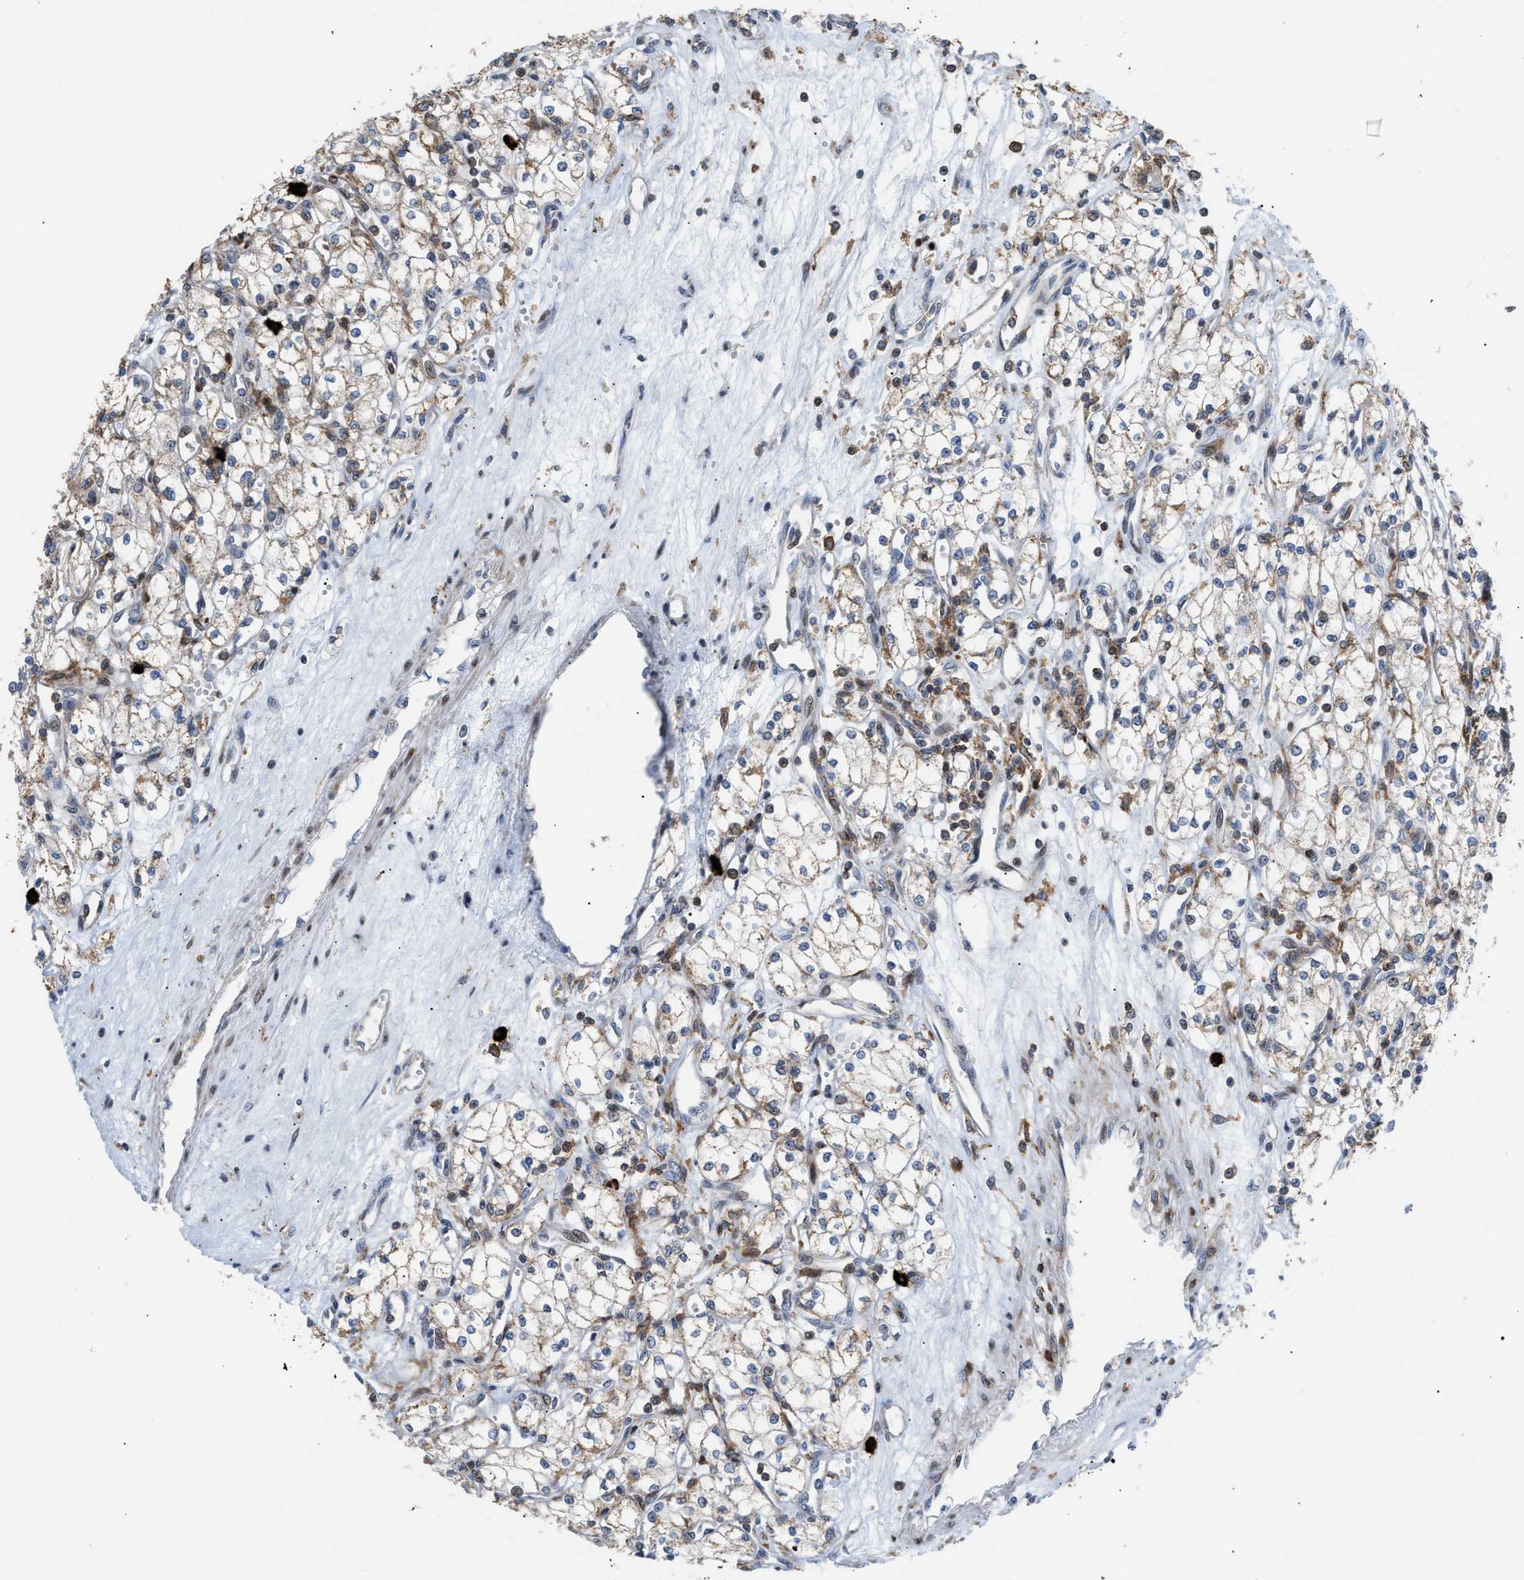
{"staining": {"intensity": "weak", "quantity": "<25%", "location": "cytoplasmic/membranous"}, "tissue": "renal cancer", "cell_type": "Tumor cells", "image_type": "cancer", "snomed": [{"axis": "morphology", "description": "Adenocarcinoma, NOS"}, {"axis": "topography", "description": "Kidney"}], "caption": "This is a photomicrograph of immunohistochemistry (IHC) staining of renal cancer, which shows no expression in tumor cells. (DAB immunohistochemistry (IHC) visualized using brightfield microscopy, high magnification).", "gene": "ATP9A", "patient": {"sex": "male", "age": 59}}